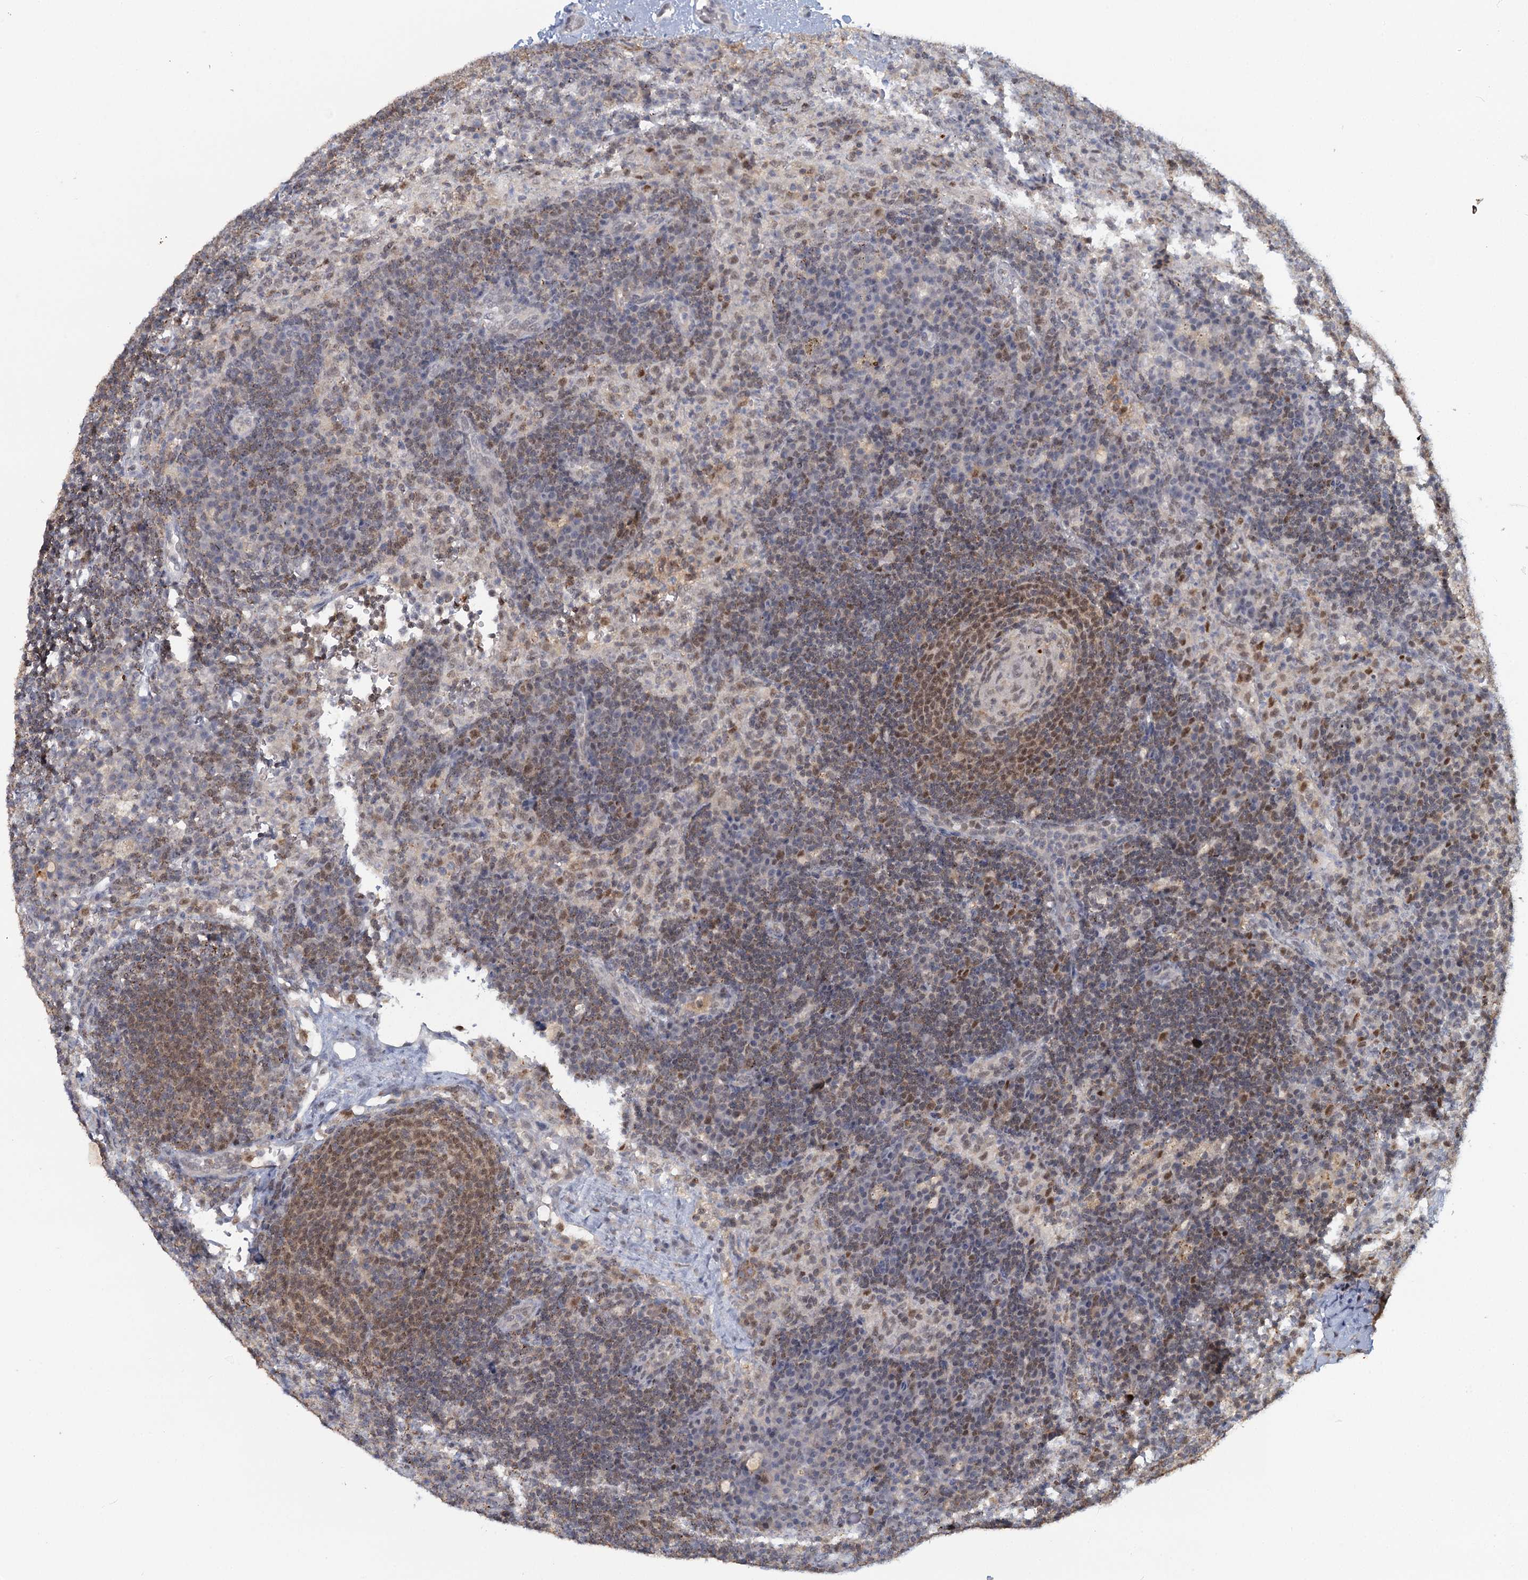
{"staining": {"intensity": "moderate", "quantity": "25%-75%", "location": "nuclear"}, "tissue": "lymph node", "cell_type": "Germinal center cells", "image_type": "normal", "snomed": [{"axis": "morphology", "description": "Normal tissue, NOS"}, {"axis": "topography", "description": "Lymph node"}], "caption": "Immunohistochemistry micrograph of normal lymph node: lymph node stained using IHC reveals medium levels of moderate protein expression localized specifically in the nuclear of germinal center cells, appearing as a nuclear brown color.", "gene": "GPATCH11", "patient": {"sex": "female", "age": 70}}